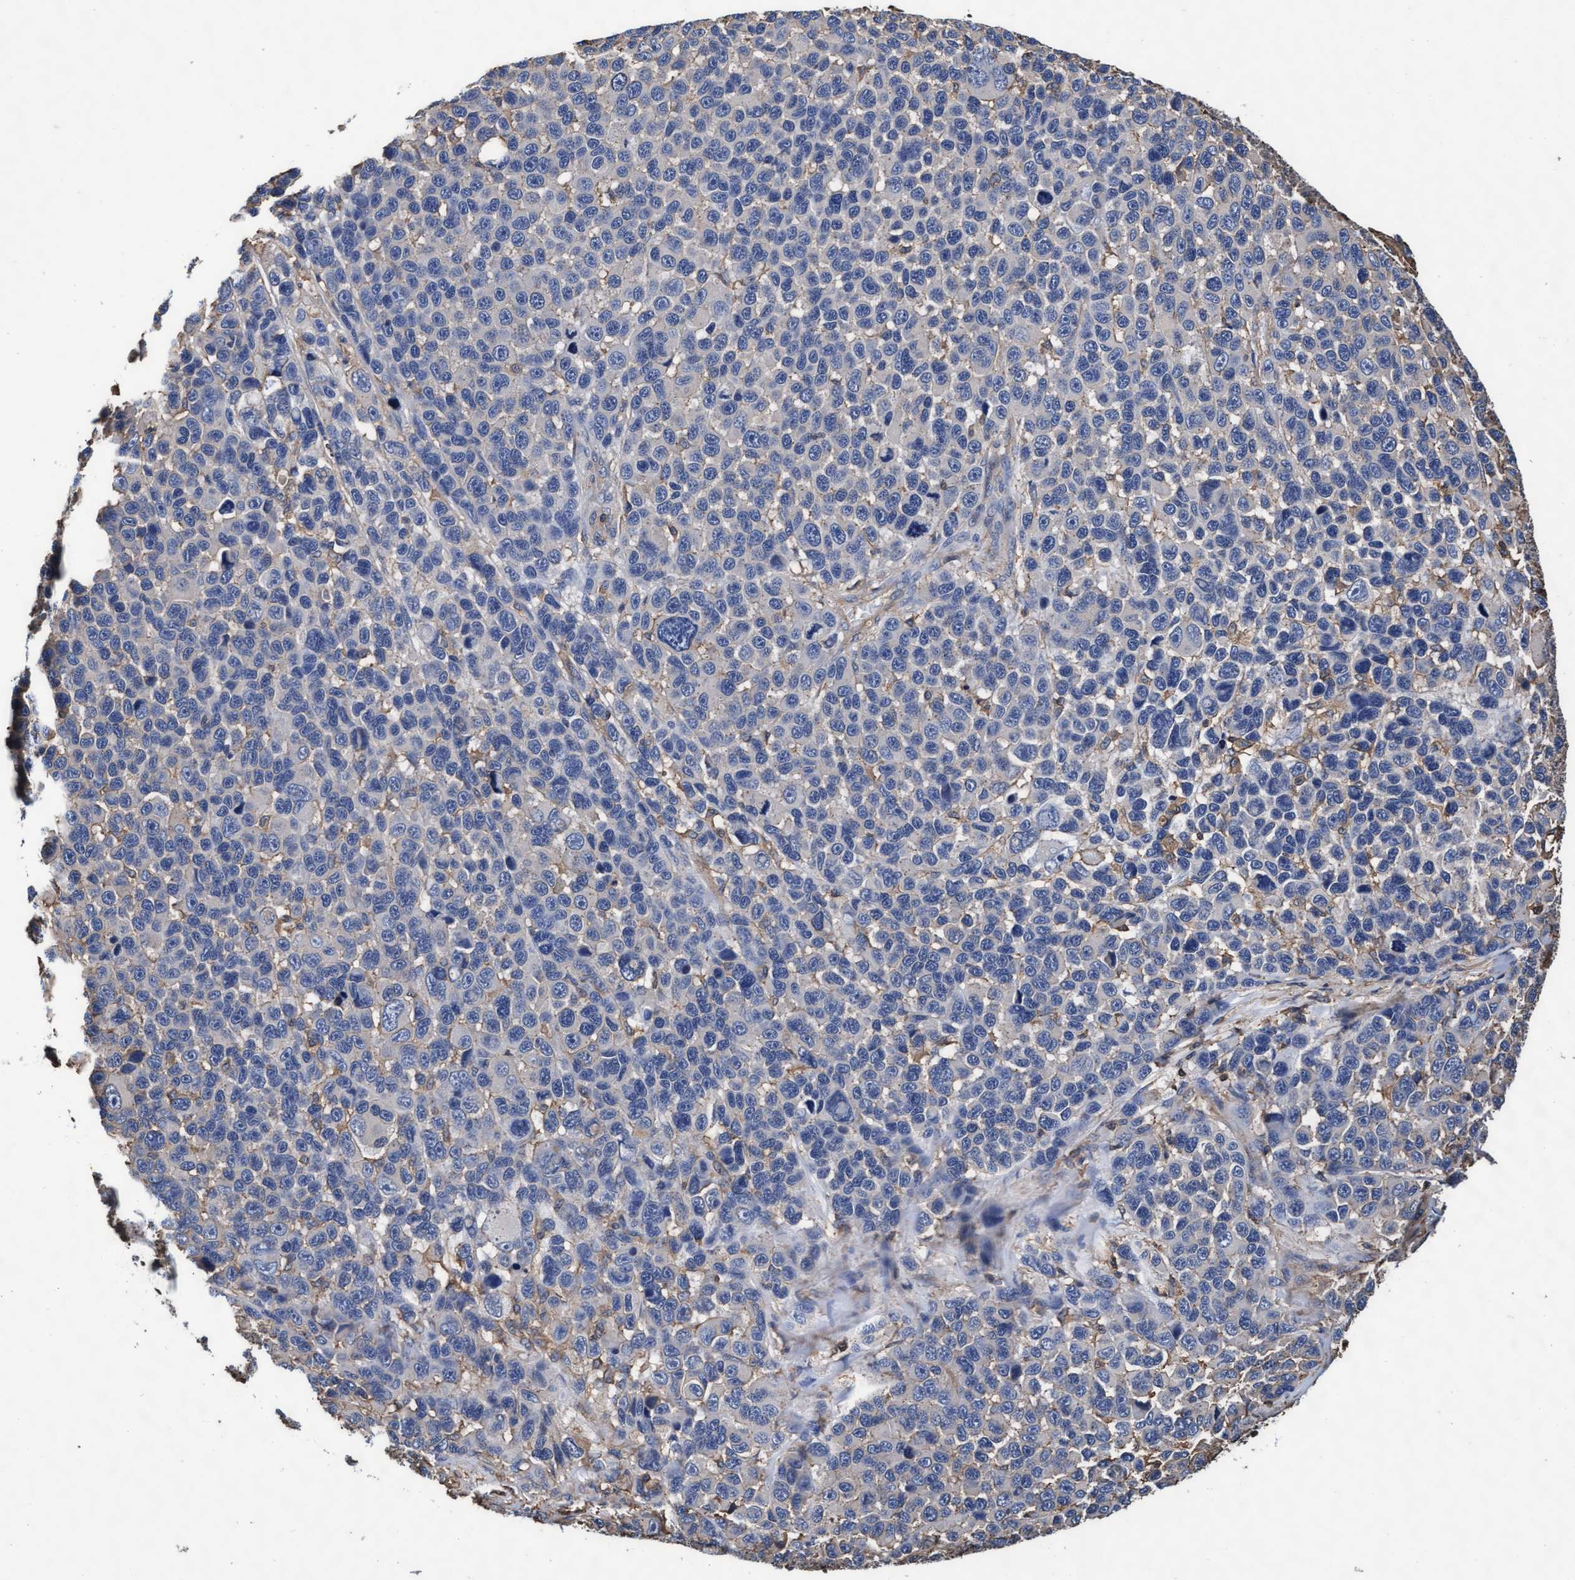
{"staining": {"intensity": "negative", "quantity": "none", "location": "none"}, "tissue": "melanoma", "cell_type": "Tumor cells", "image_type": "cancer", "snomed": [{"axis": "morphology", "description": "Malignant melanoma, NOS"}, {"axis": "topography", "description": "Skin"}], "caption": "This image is of malignant melanoma stained with IHC to label a protein in brown with the nuclei are counter-stained blue. There is no expression in tumor cells. The staining was performed using DAB to visualize the protein expression in brown, while the nuclei were stained in blue with hematoxylin (Magnification: 20x).", "gene": "GRHPR", "patient": {"sex": "male", "age": 53}}